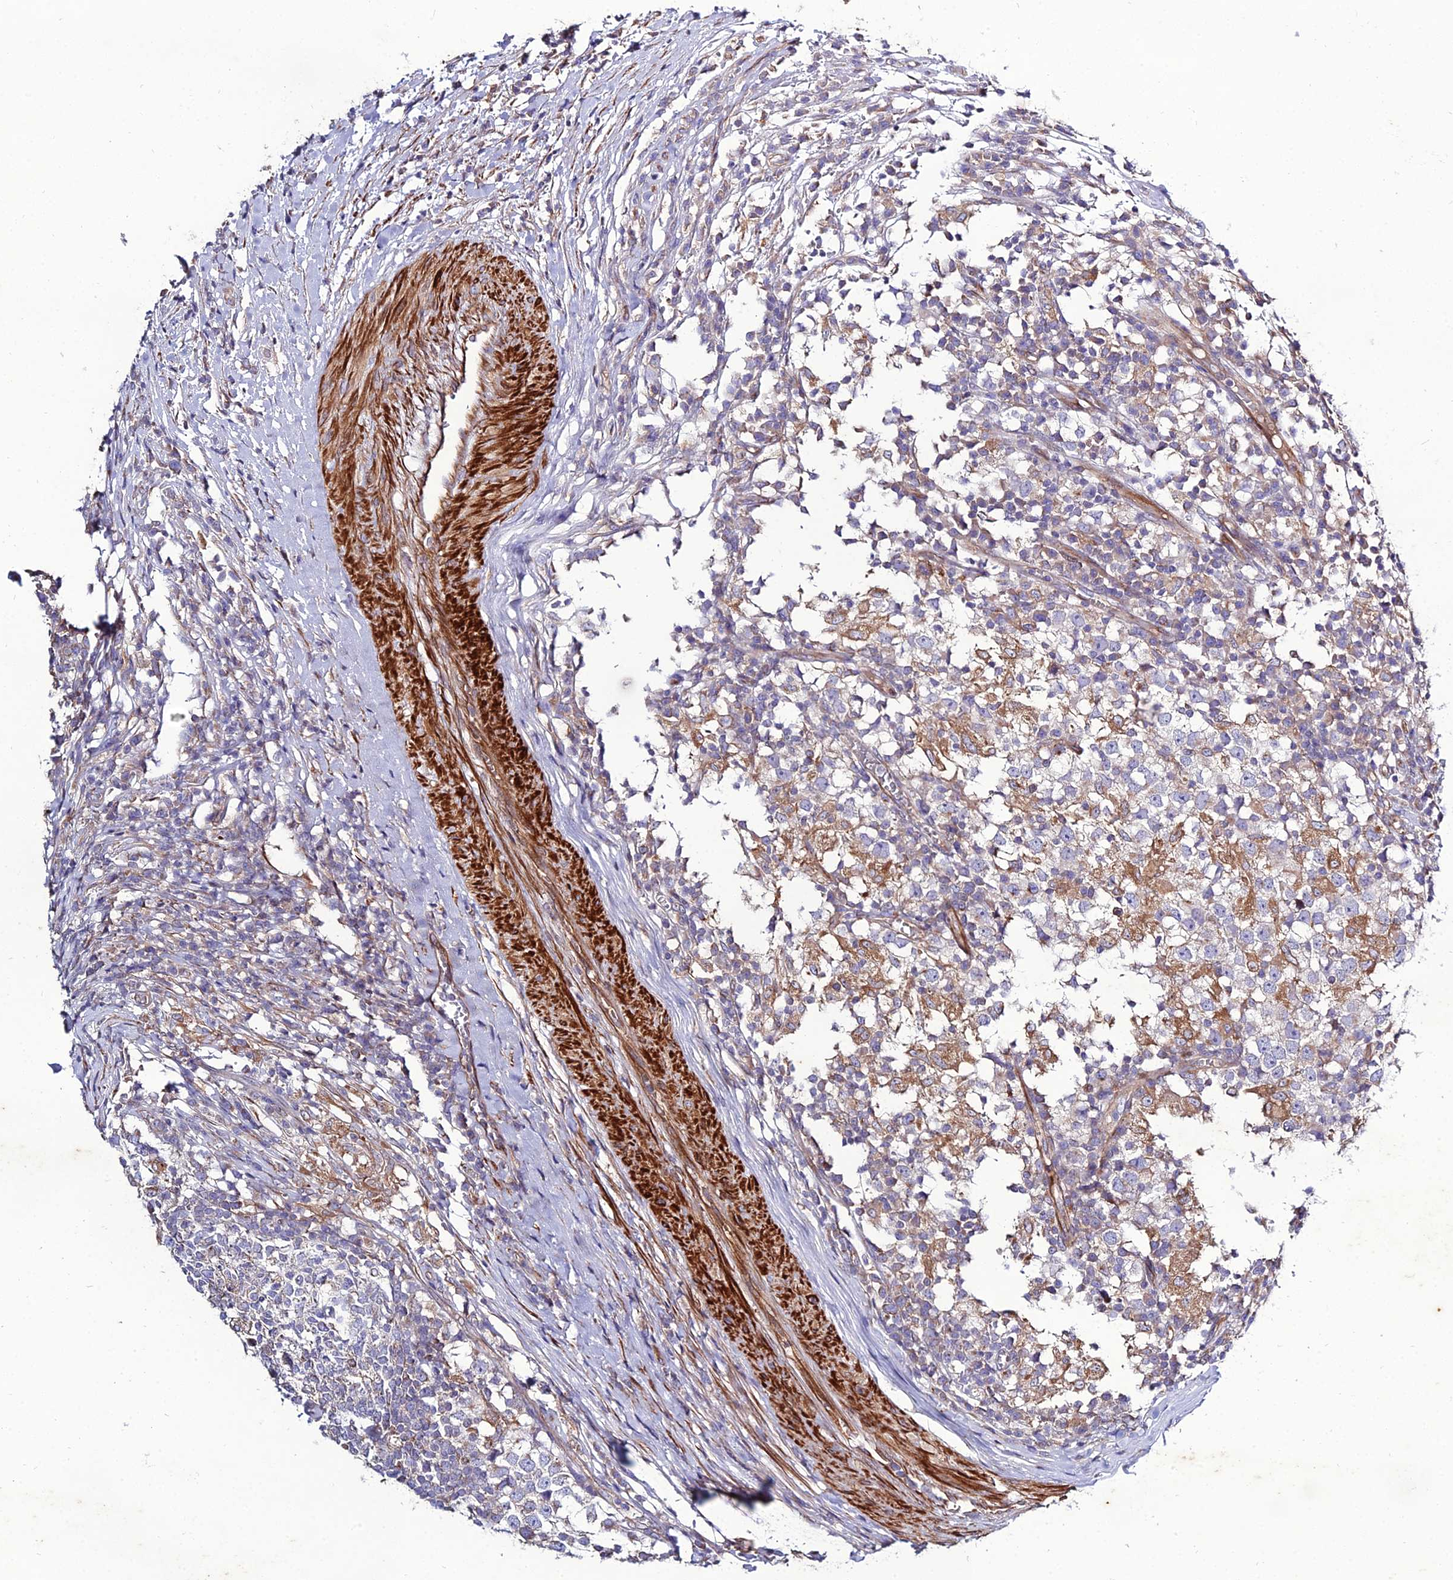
{"staining": {"intensity": "negative", "quantity": "none", "location": "none"}, "tissue": "testis cancer", "cell_type": "Tumor cells", "image_type": "cancer", "snomed": [{"axis": "morphology", "description": "Seminoma, NOS"}, {"axis": "topography", "description": "Testis"}], "caption": "Immunohistochemistry (IHC) micrograph of neoplastic tissue: human testis seminoma stained with DAB demonstrates no significant protein positivity in tumor cells.", "gene": "ARL6IP1", "patient": {"sex": "male", "age": 65}}